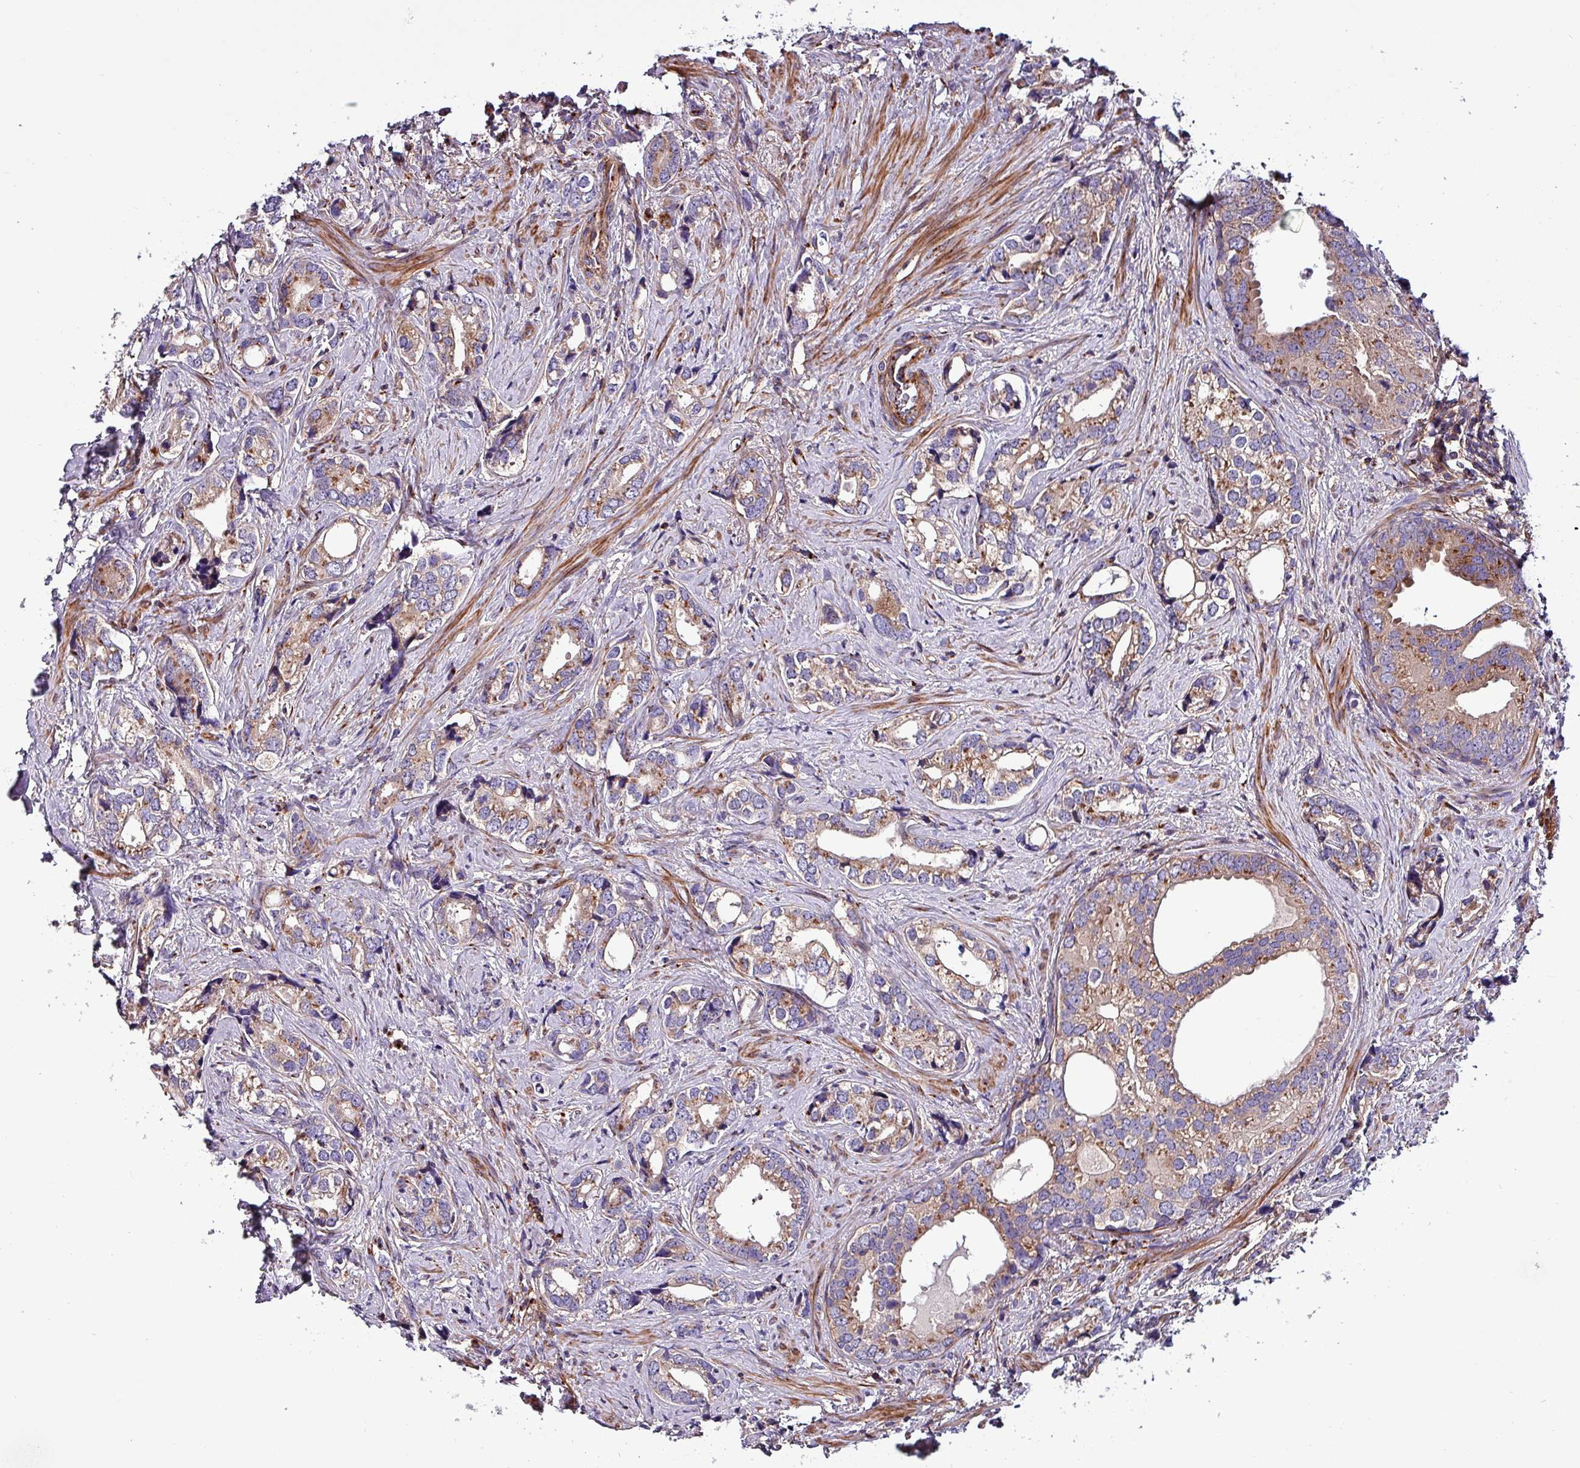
{"staining": {"intensity": "moderate", "quantity": ">75%", "location": "cytoplasmic/membranous"}, "tissue": "prostate cancer", "cell_type": "Tumor cells", "image_type": "cancer", "snomed": [{"axis": "morphology", "description": "Adenocarcinoma, High grade"}, {"axis": "topography", "description": "Prostate"}], "caption": "Prostate cancer (adenocarcinoma (high-grade)) stained with a brown dye reveals moderate cytoplasmic/membranous positive staining in approximately >75% of tumor cells.", "gene": "VAMP4", "patient": {"sex": "male", "age": 75}}